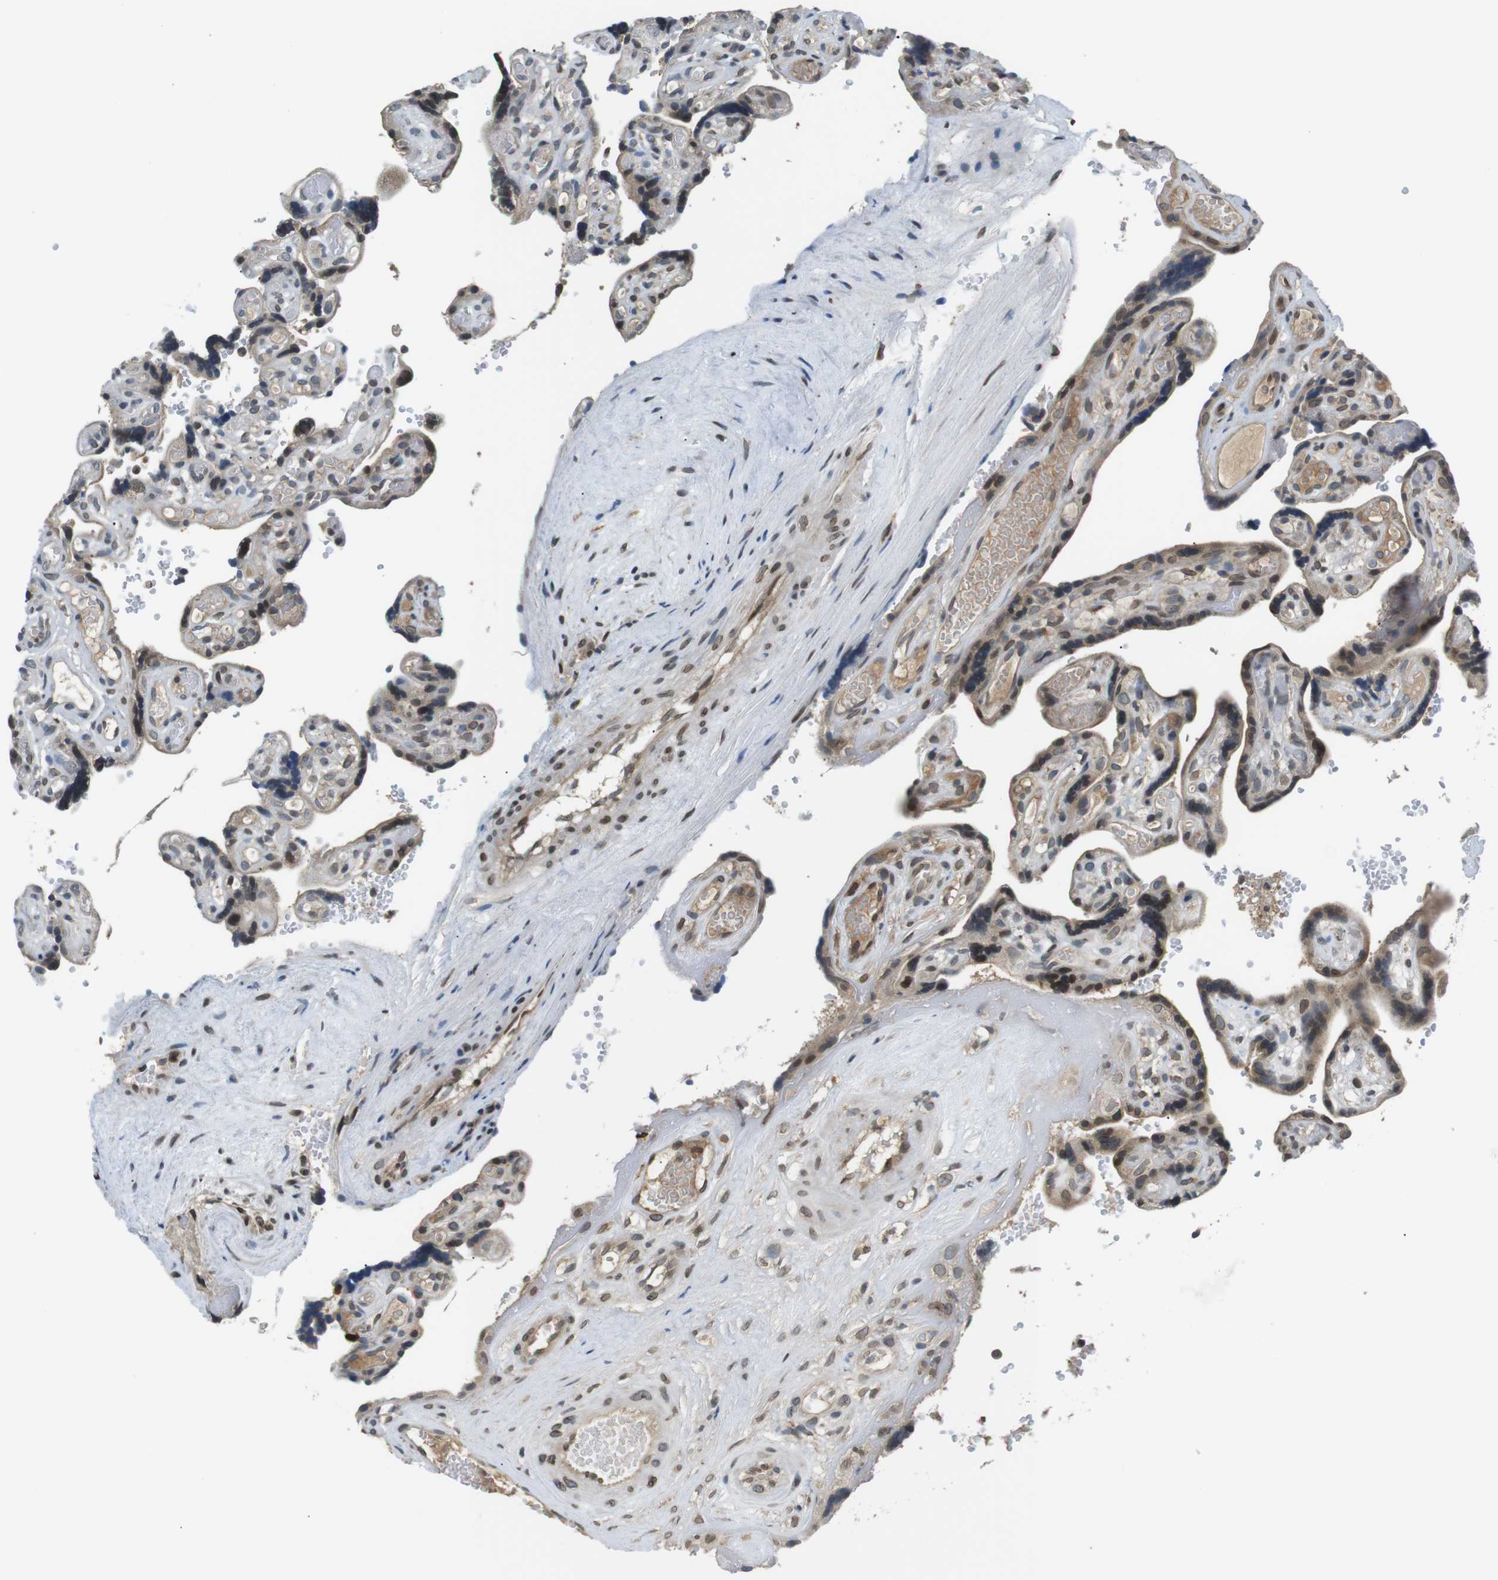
{"staining": {"intensity": "moderate", "quantity": ">75%", "location": "cytoplasmic/membranous"}, "tissue": "placenta", "cell_type": "Decidual cells", "image_type": "normal", "snomed": [{"axis": "morphology", "description": "Normal tissue, NOS"}, {"axis": "topography", "description": "Placenta"}], "caption": "IHC (DAB (3,3'-diaminobenzidine)) staining of benign placenta demonstrates moderate cytoplasmic/membranous protein positivity in about >75% of decidual cells.", "gene": "TMX4", "patient": {"sex": "female", "age": 30}}